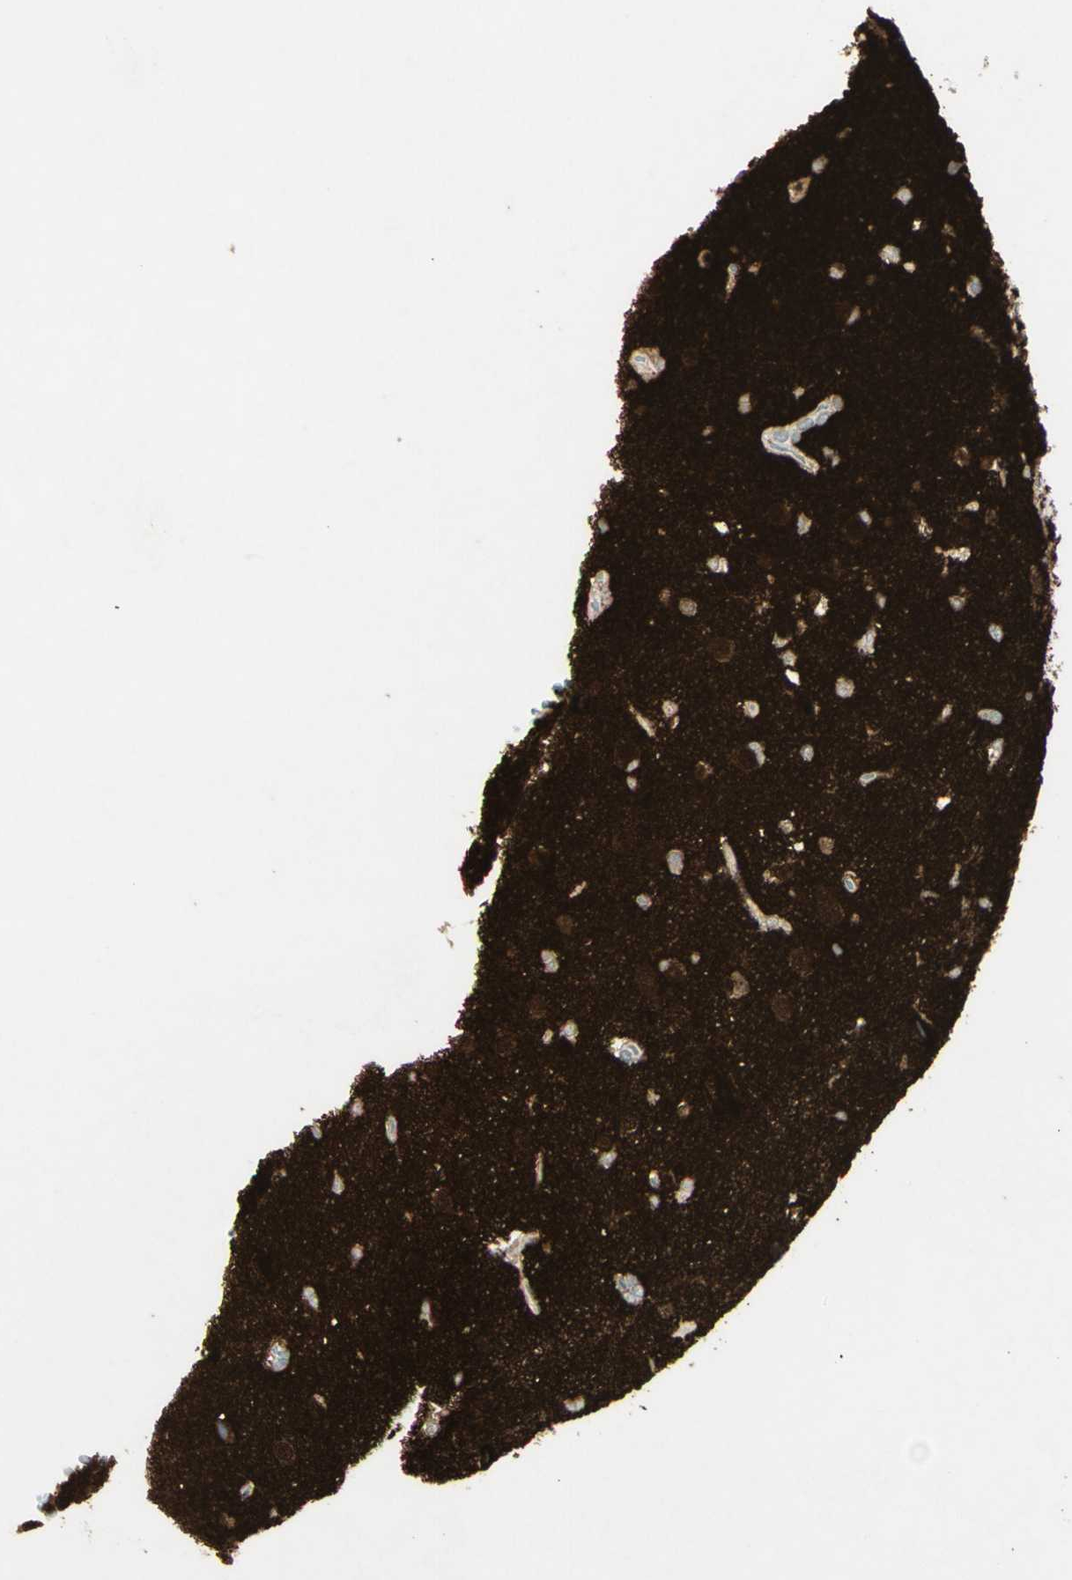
{"staining": {"intensity": "weak", "quantity": ">75%", "location": "cytoplasmic/membranous"}, "tissue": "glioma", "cell_type": "Tumor cells", "image_type": "cancer", "snomed": [{"axis": "morphology", "description": "Glioma, malignant, High grade"}, {"axis": "topography", "description": "Brain"}], "caption": "Glioma tissue shows weak cytoplasmic/membranous expression in about >75% of tumor cells, visualized by immunohistochemistry.", "gene": "SH3GL2", "patient": {"sex": "male", "age": 71}}